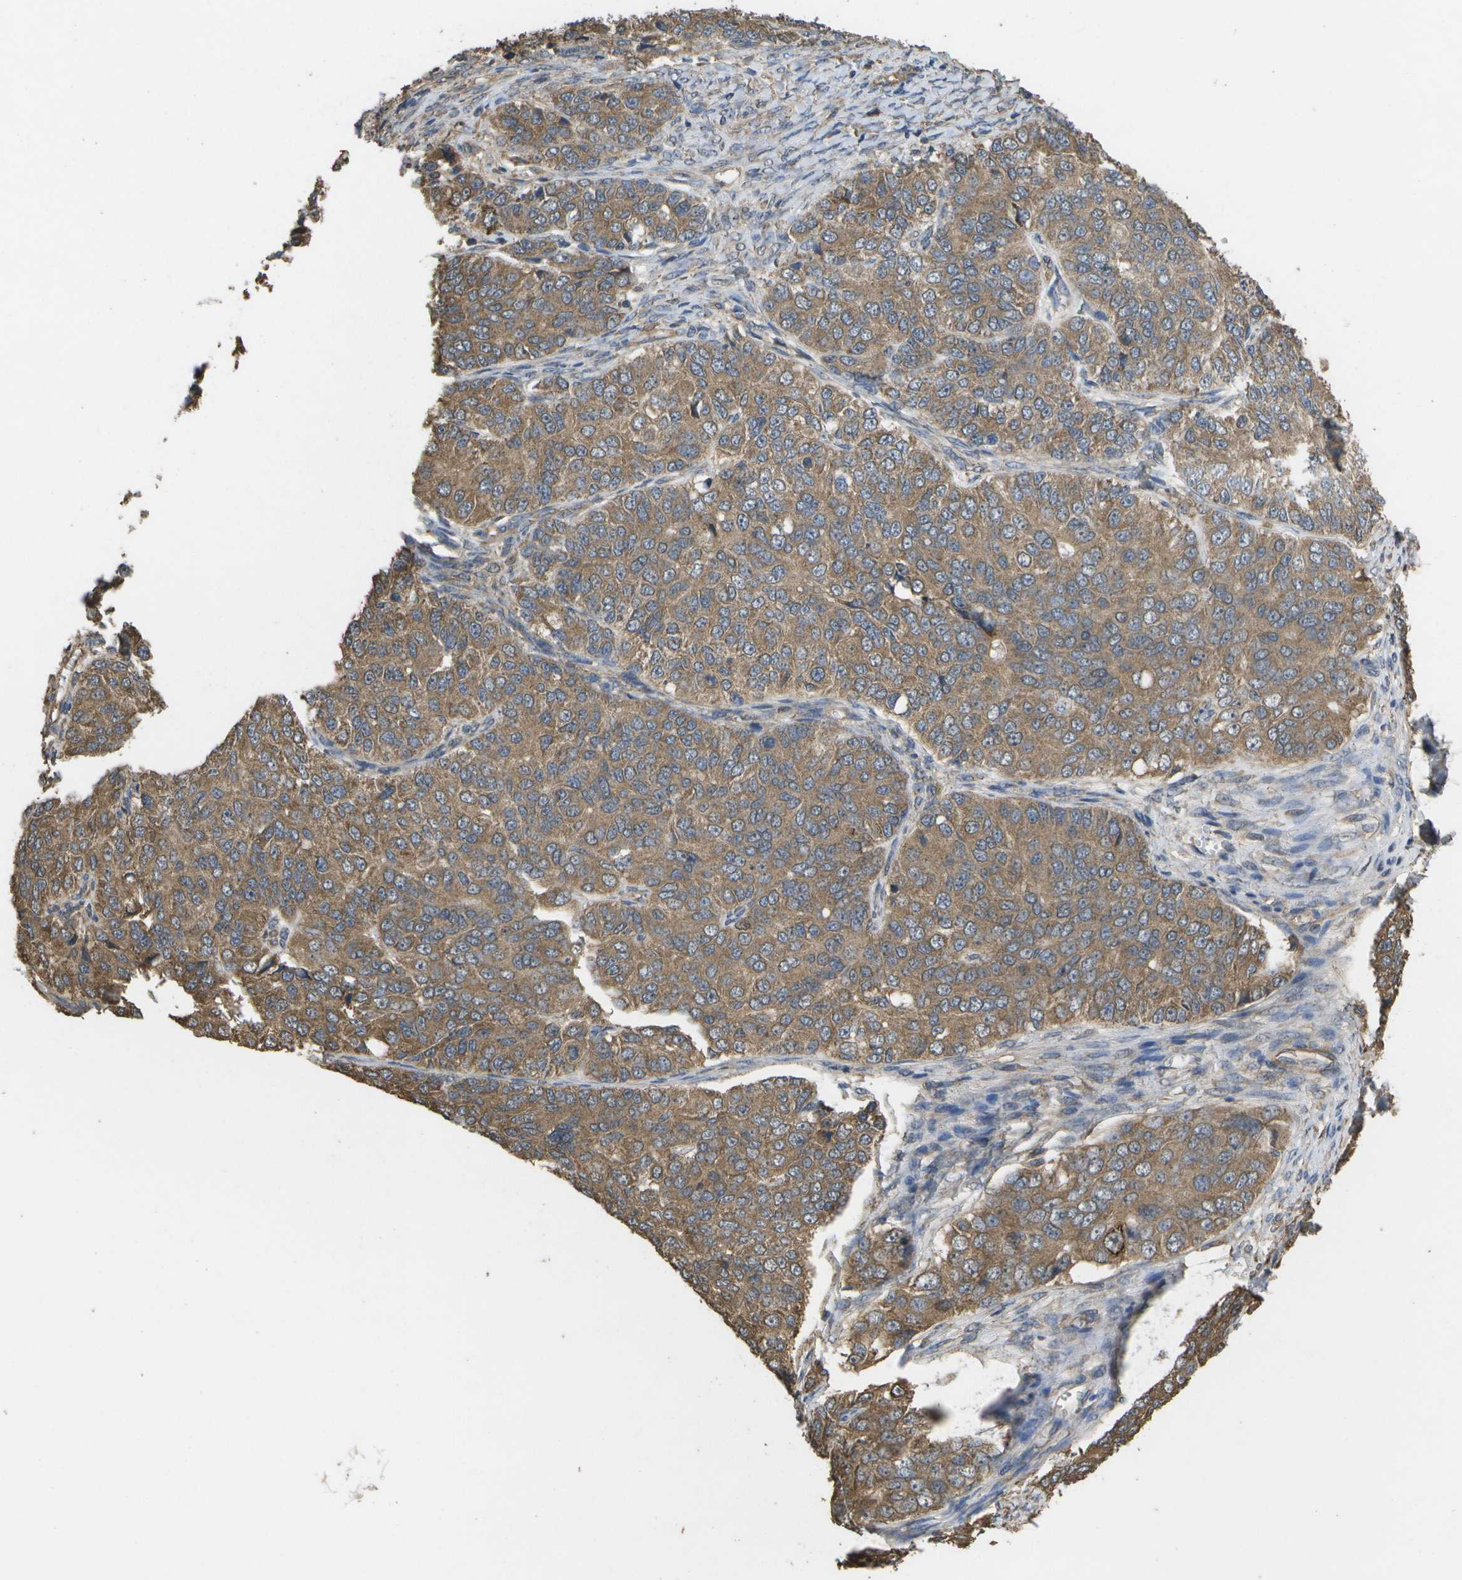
{"staining": {"intensity": "moderate", "quantity": ">75%", "location": "cytoplasmic/membranous"}, "tissue": "ovarian cancer", "cell_type": "Tumor cells", "image_type": "cancer", "snomed": [{"axis": "morphology", "description": "Carcinoma, endometroid"}, {"axis": "topography", "description": "Ovary"}], "caption": "DAB immunohistochemical staining of ovarian cancer (endometroid carcinoma) demonstrates moderate cytoplasmic/membranous protein expression in about >75% of tumor cells.", "gene": "SACS", "patient": {"sex": "female", "age": 51}}